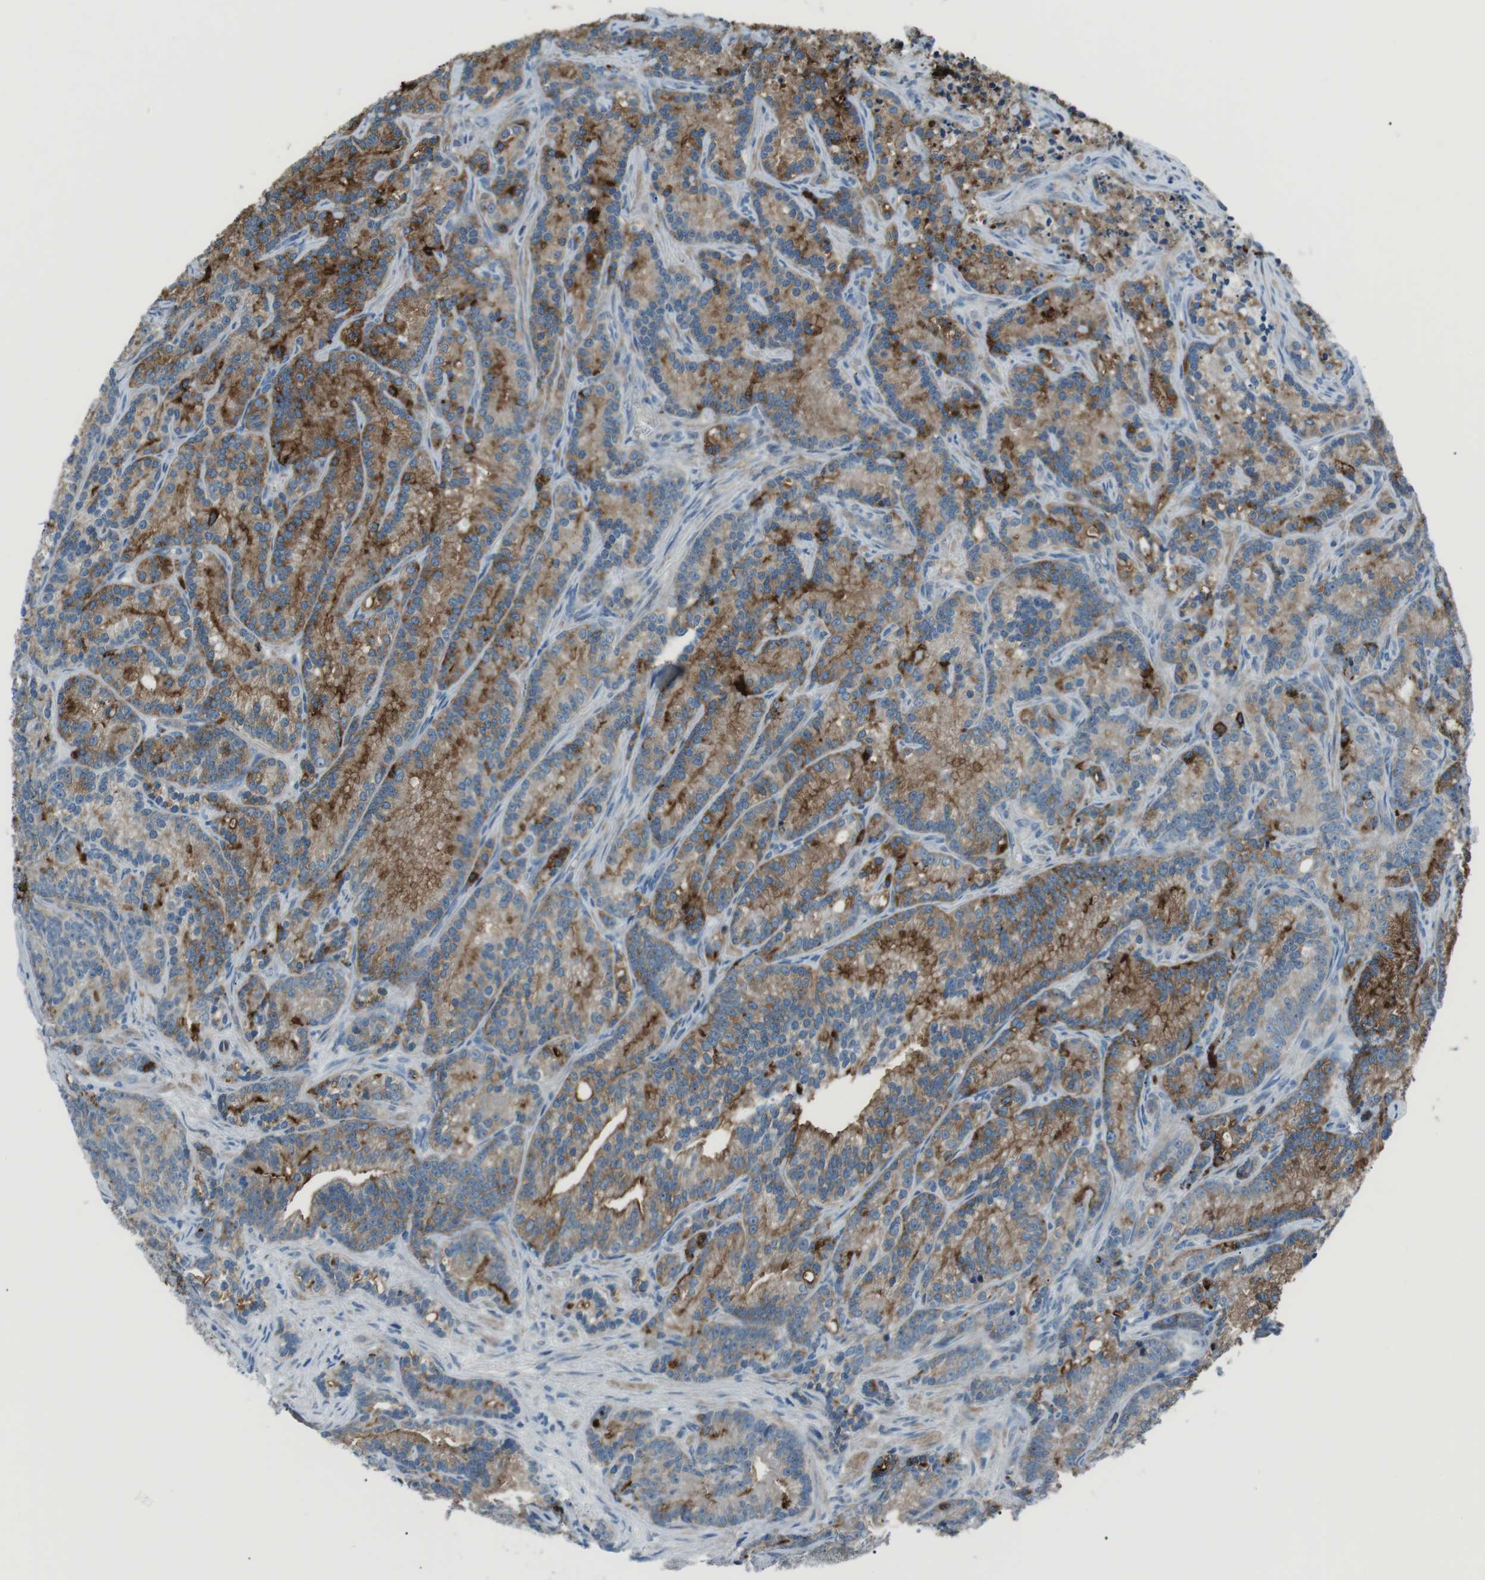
{"staining": {"intensity": "moderate", "quantity": "25%-75%", "location": "cytoplasmic/membranous"}, "tissue": "prostate cancer", "cell_type": "Tumor cells", "image_type": "cancer", "snomed": [{"axis": "morphology", "description": "Adenocarcinoma, Low grade"}, {"axis": "topography", "description": "Prostate"}], "caption": "Immunohistochemical staining of human prostate cancer displays medium levels of moderate cytoplasmic/membranous staining in about 25%-75% of tumor cells.", "gene": "ST6GAL1", "patient": {"sex": "male", "age": 89}}